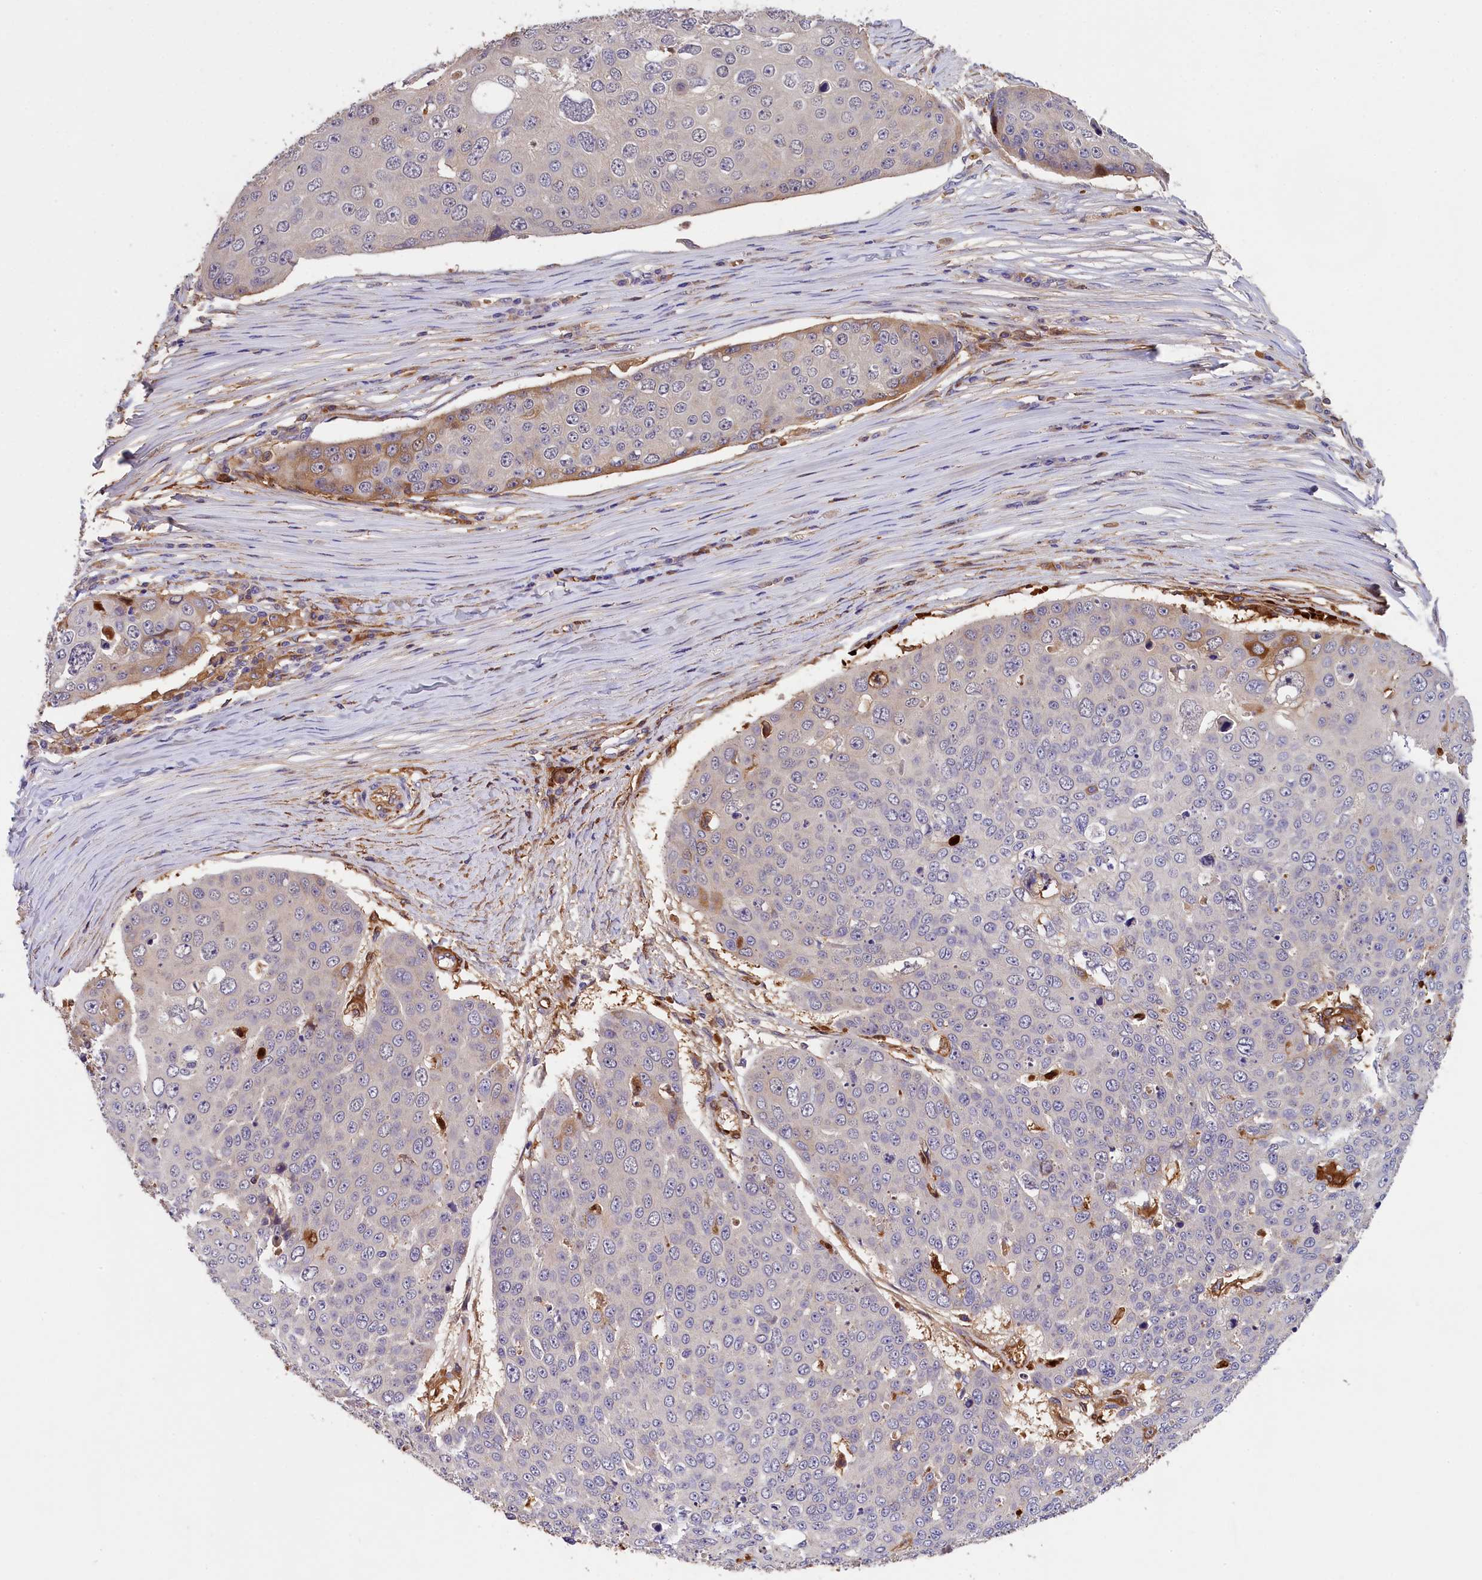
{"staining": {"intensity": "weak", "quantity": "<25%", "location": "cytoplasmic/membranous"}, "tissue": "skin cancer", "cell_type": "Tumor cells", "image_type": "cancer", "snomed": [{"axis": "morphology", "description": "Squamous cell carcinoma, NOS"}, {"axis": "topography", "description": "Skin"}], "caption": "Immunohistochemical staining of human skin cancer (squamous cell carcinoma) exhibits no significant positivity in tumor cells.", "gene": "PHAF1", "patient": {"sex": "male", "age": 71}}